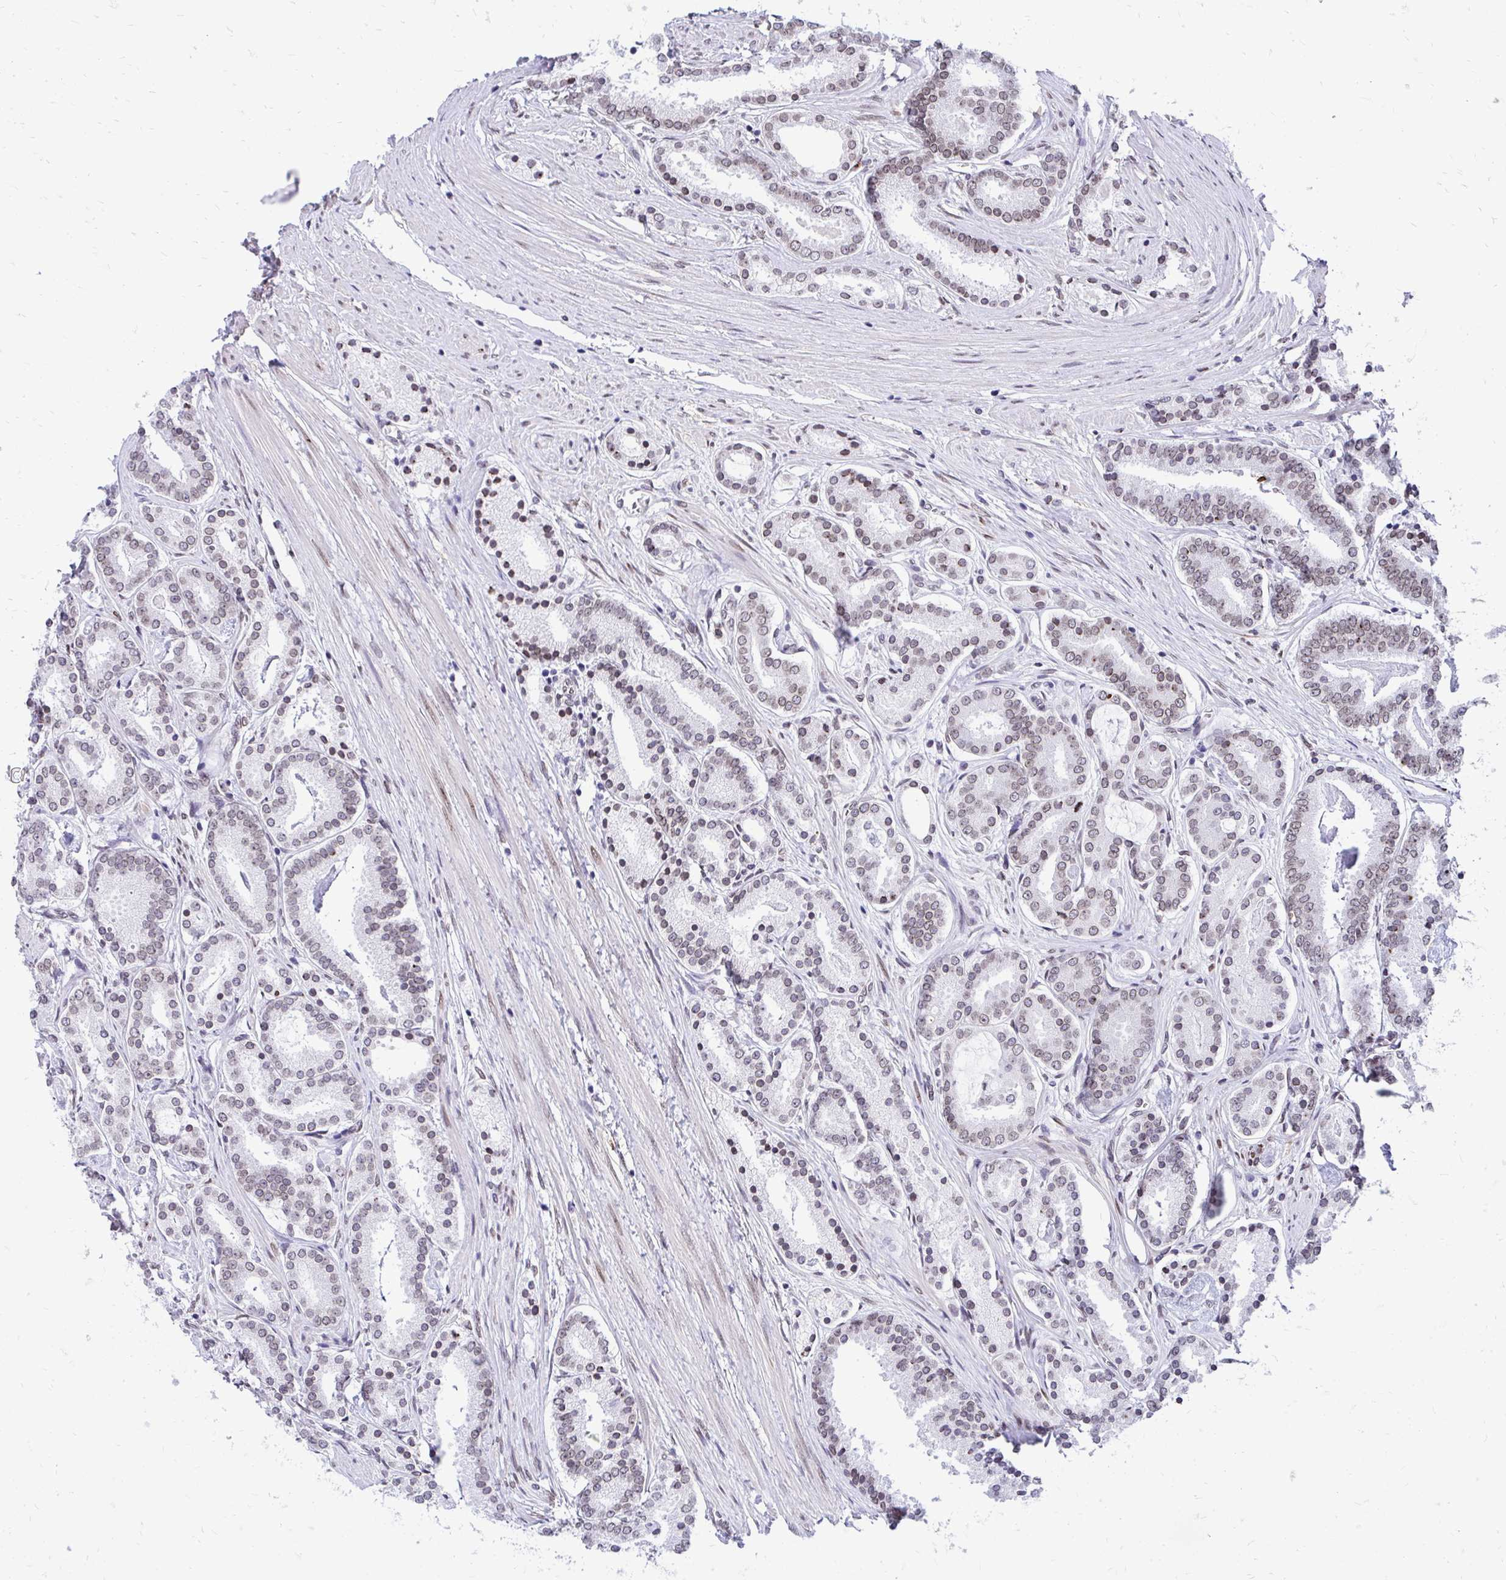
{"staining": {"intensity": "weak", "quantity": "25%-75%", "location": "cytoplasmic/membranous,nuclear"}, "tissue": "prostate cancer", "cell_type": "Tumor cells", "image_type": "cancer", "snomed": [{"axis": "morphology", "description": "Adenocarcinoma, High grade"}, {"axis": "topography", "description": "Prostate"}], "caption": "Prostate cancer (adenocarcinoma (high-grade)) stained for a protein displays weak cytoplasmic/membranous and nuclear positivity in tumor cells.", "gene": "BANF1", "patient": {"sex": "male", "age": 63}}